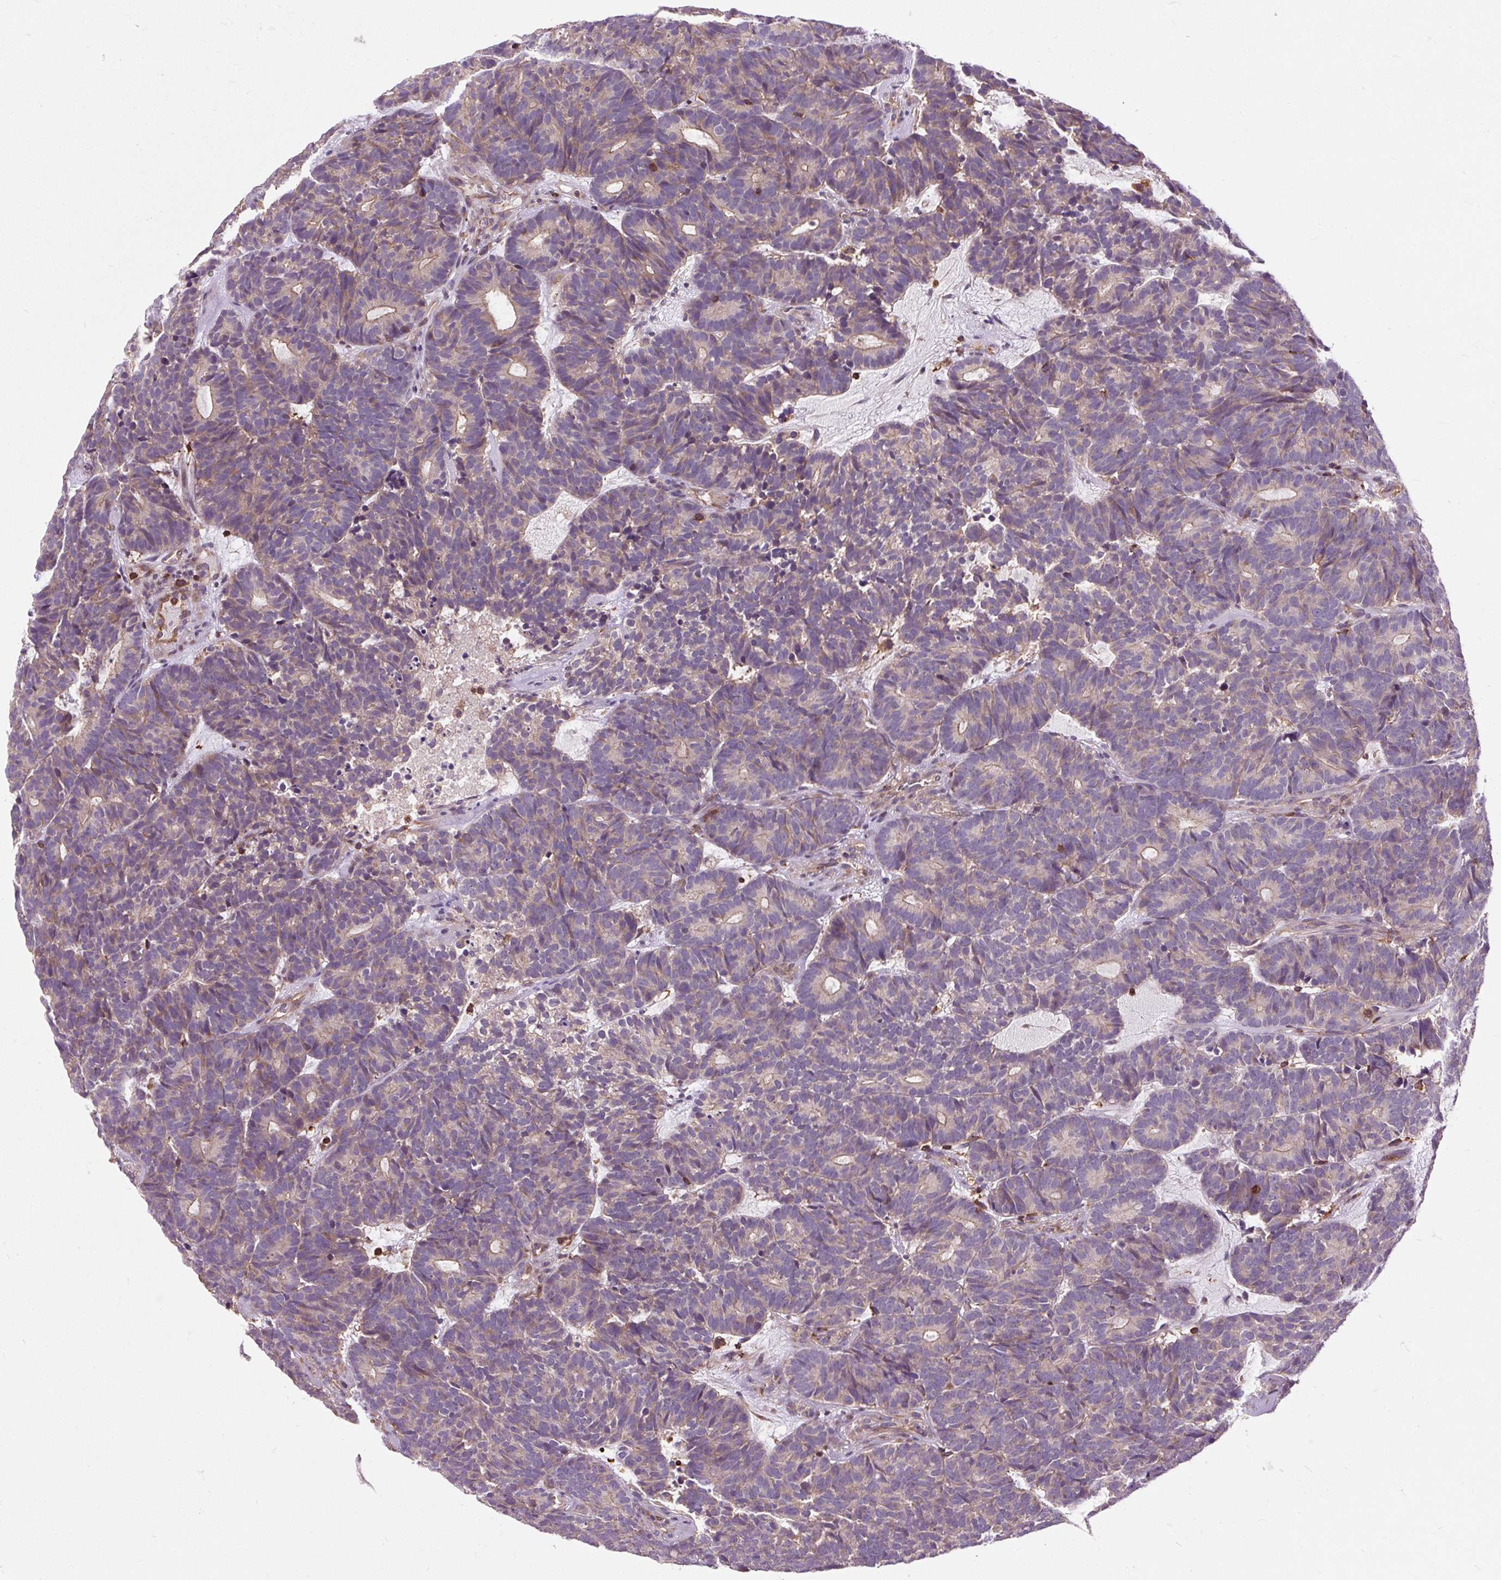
{"staining": {"intensity": "weak", "quantity": "<25%", "location": "cytoplasmic/membranous"}, "tissue": "head and neck cancer", "cell_type": "Tumor cells", "image_type": "cancer", "snomed": [{"axis": "morphology", "description": "Adenocarcinoma, NOS"}, {"axis": "topography", "description": "Head-Neck"}], "caption": "Tumor cells show no significant staining in head and neck adenocarcinoma. Nuclei are stained in blue.", "gene": "CISD3", "patient": {"sex": "female", "age": 81}}